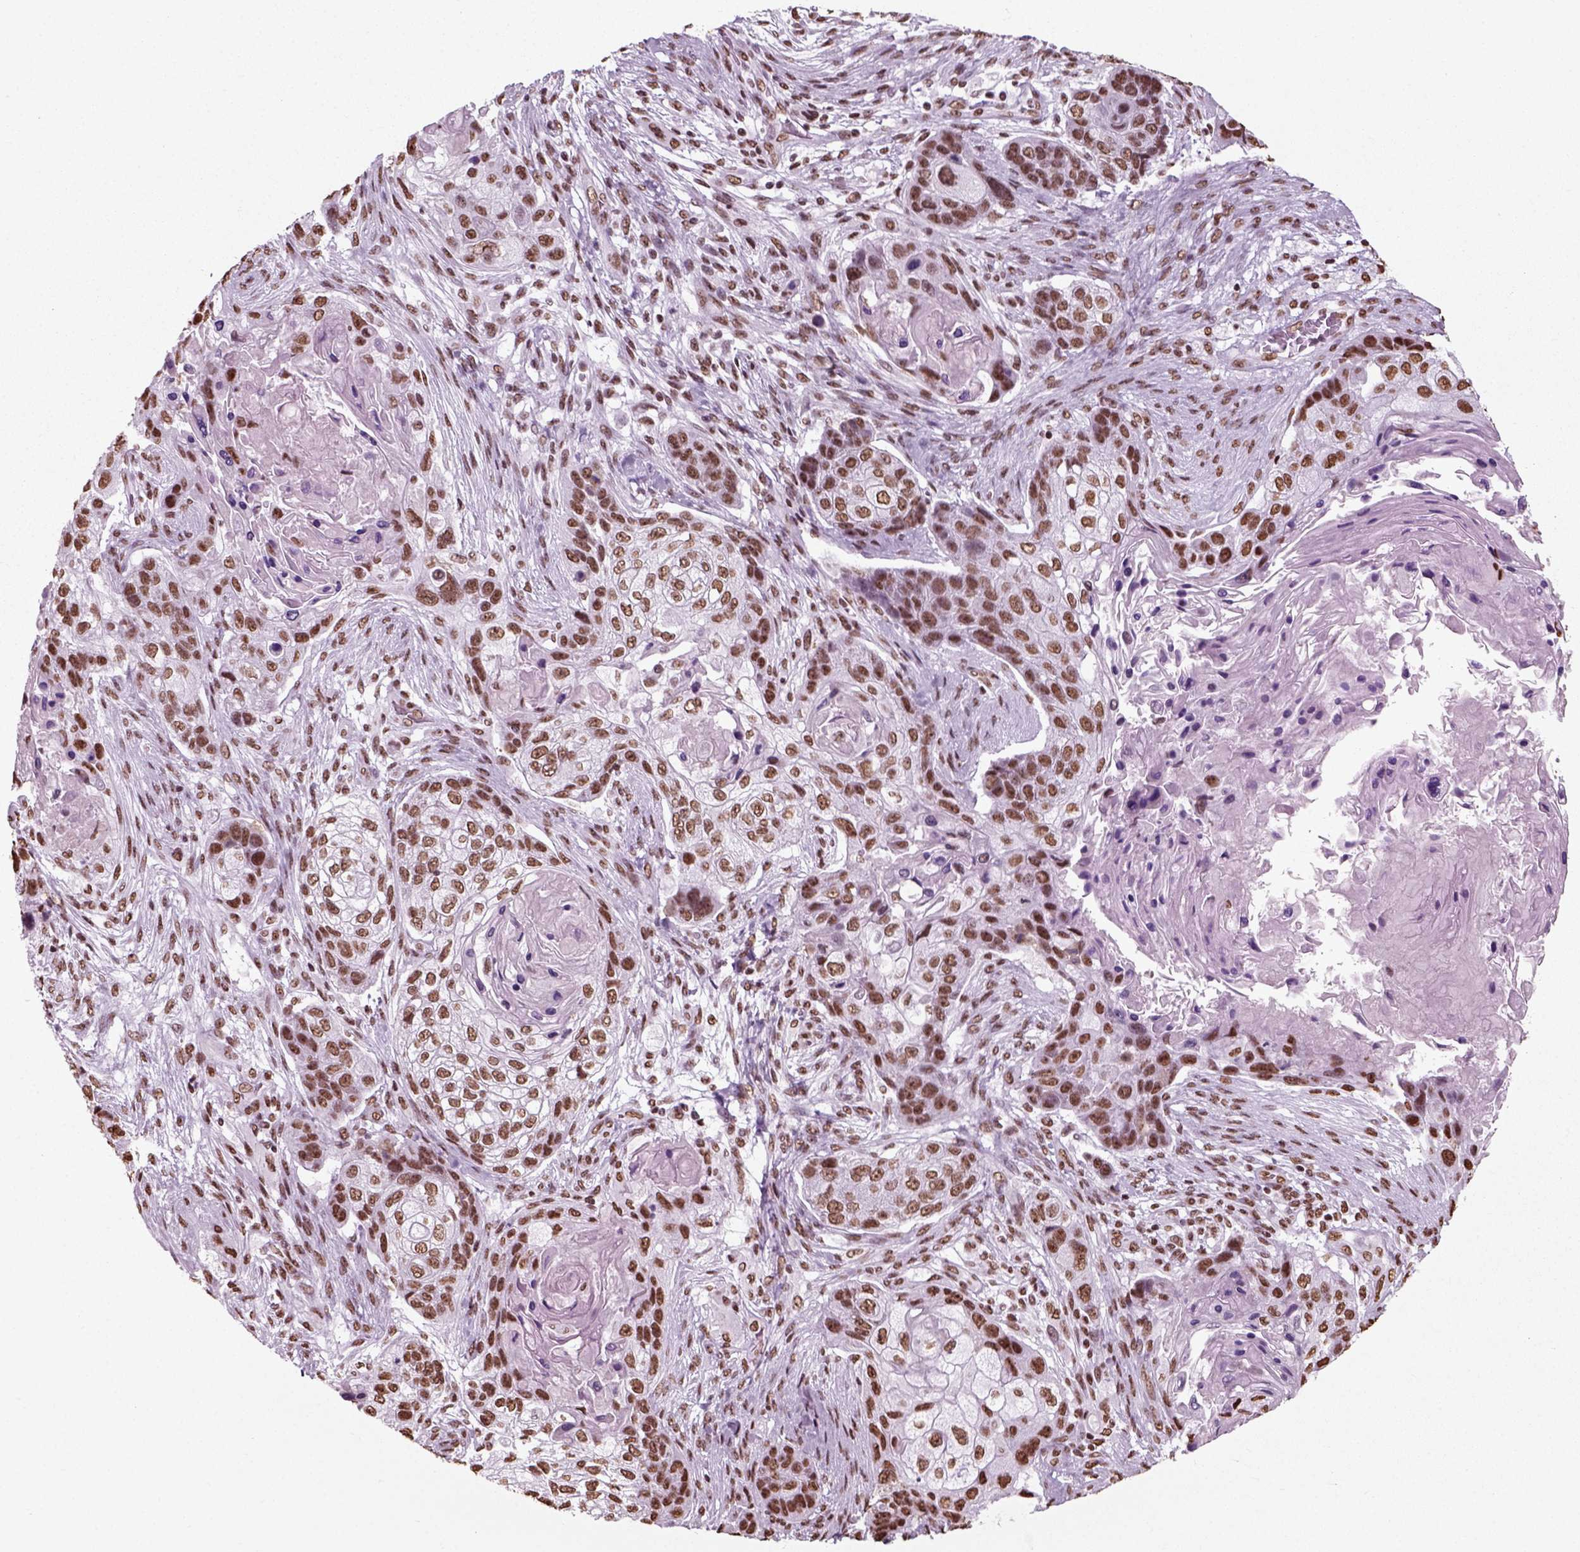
{"staining": {"intensity": "moderate", "quantity": ">75%", "location": "nuclear"}, "tissue": "lung cancer", "cell_type": "Tumor cells", "image_type": "cancer", "snomed": [{"axis": "morphology", "description": "Squamous cell carcinoma, NOS"}, {"axis": "topography", "description": "Lung"}], "caption": "Protein staining of lung cancer tissue exhibits moderate nuclear expression in about >75% of tumor cells. (DAB = brown stain, brightfield microscopy at high magnification).", "gene": "POLR1H", "patient": {"sex": "male", "age": 69}}